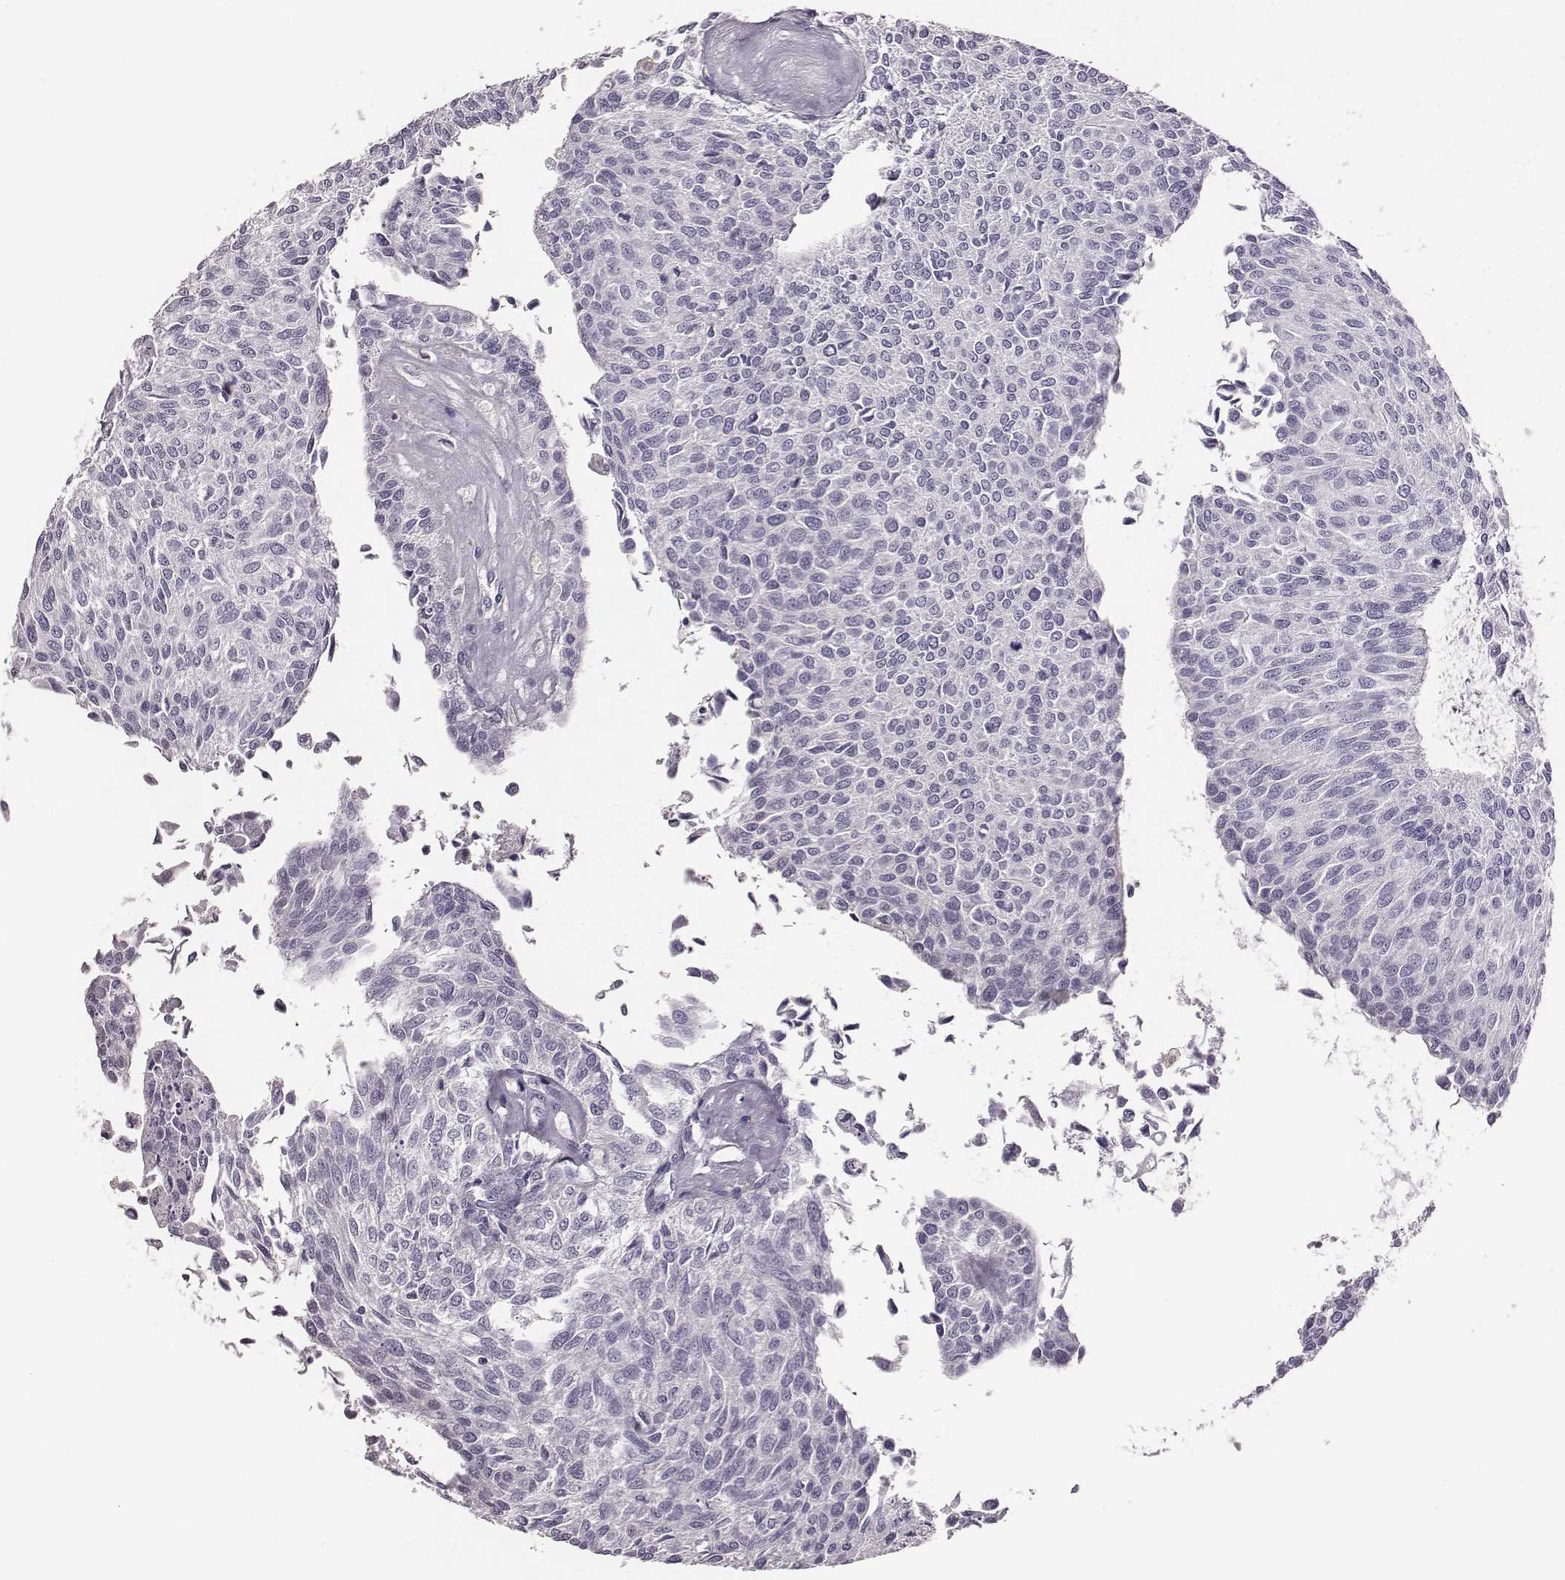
{"staining": {"intensity": "negative", "quantity": "none", "location": "none"}, "tissue": "urothelial cancer", "cell_type": "Tumor cells", "image_type": "cancer", "snomed": [{"axis": "morphology", "description": "Urothelial carcinoma, NOS"}, {"axis": "topography", "description": "Urinary bladder"}], "caption": "Micrograph shows no protein staining in tumor cells of transitional cell carcinoma tissue.", "gene": "GUCA1A", "patient": {"sex": "male", "age": 55}}